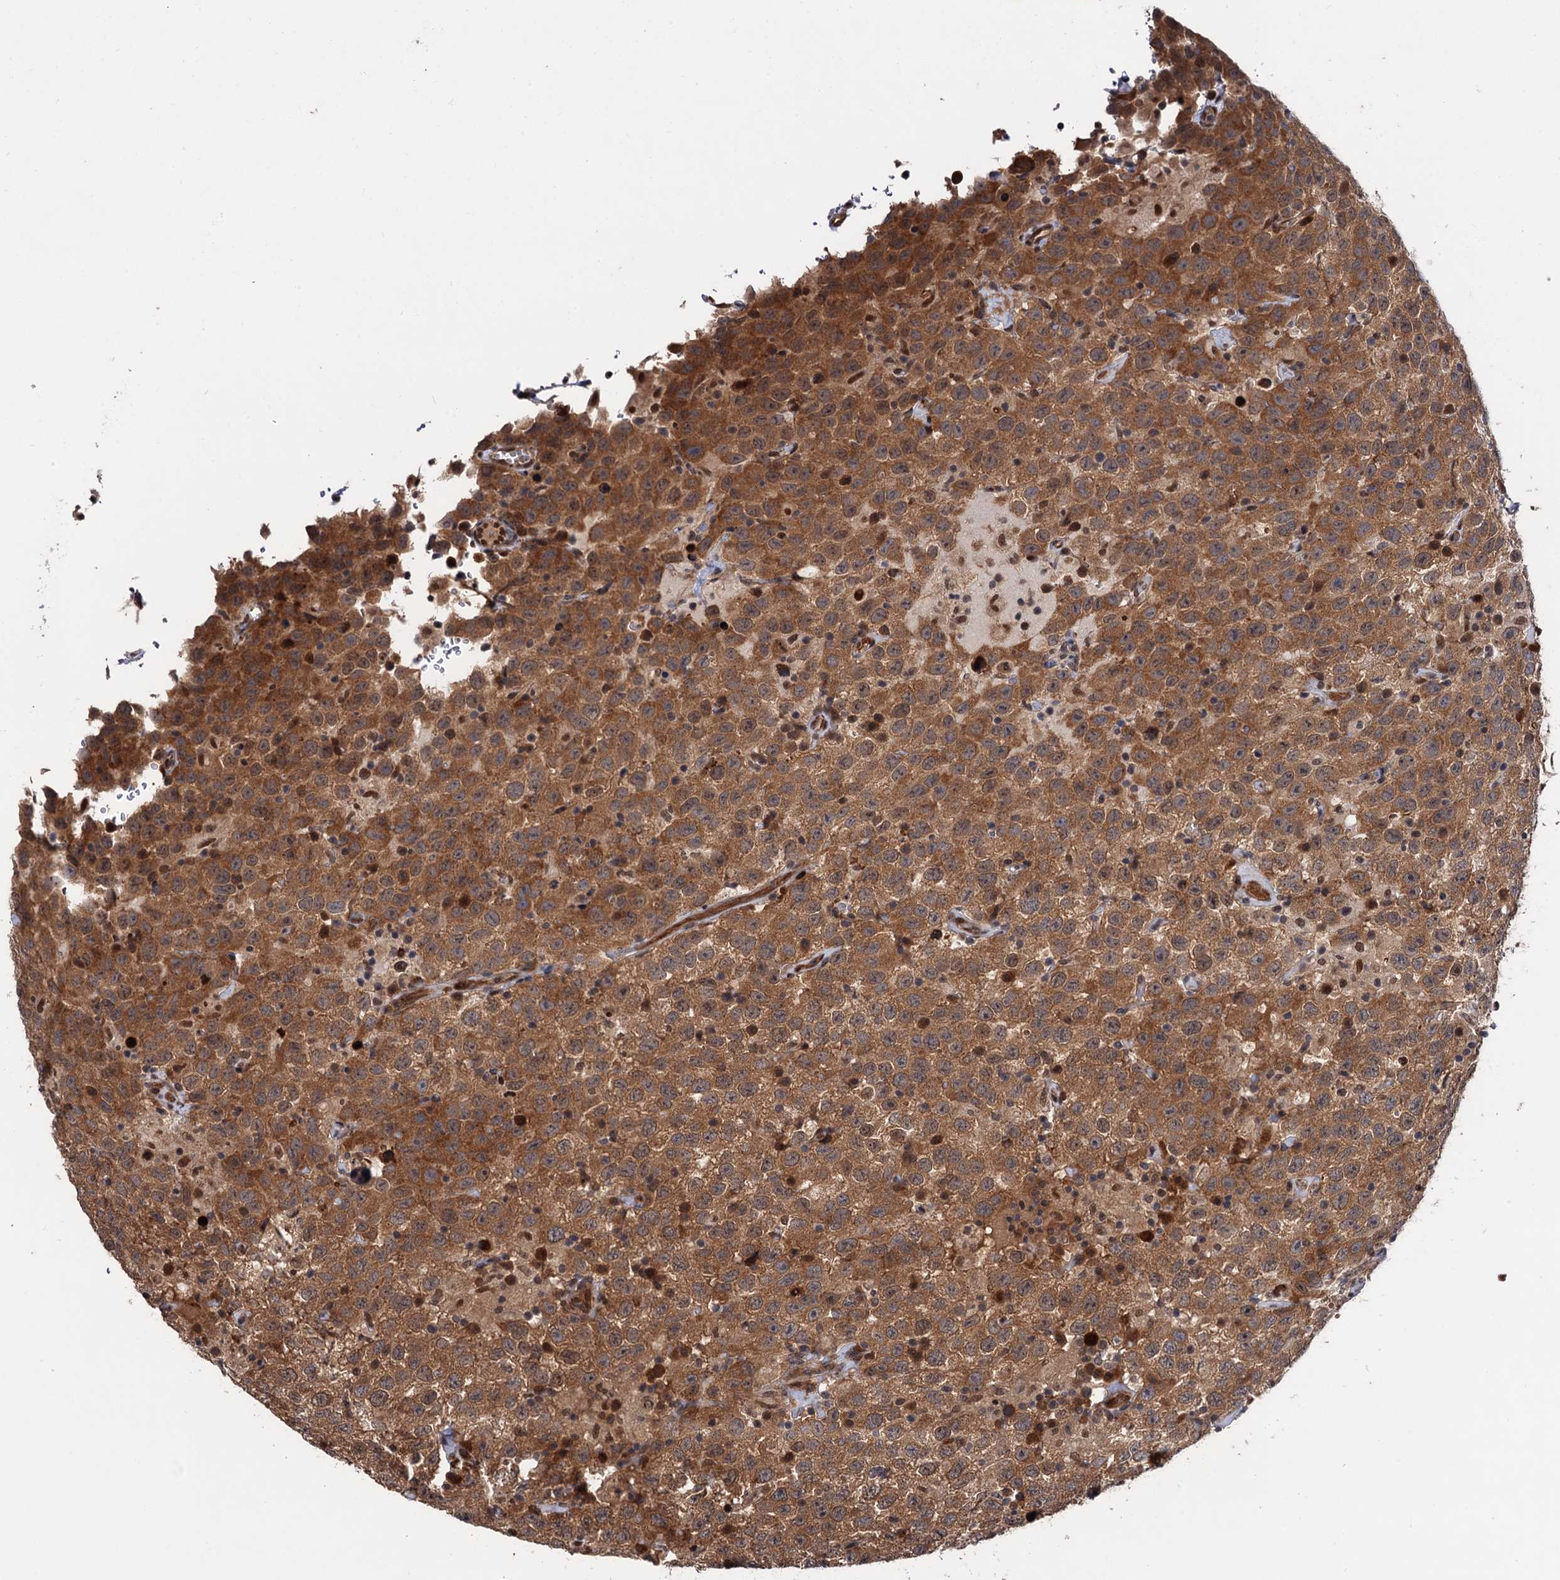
{"staining": {"intensity": "moderate", "quantity": ">75%", "location": "cytoplasmic/membranous"}, "tissue": "testis cancer", "cell_type": "Tumor cells", "image_type": "cancer", "snomed": [{"axis": "morphology", "description": "Seminoma, NOS"}, {"axis": "topography", "description": "Testis"}], "caption": "Moderate cytoplasmic/membranous protein positivity is identified in approximately >75% of tumor cells in seminoma (testis).", "gene": "CDC23", "patient": {"sex": "male", "age": 41}}